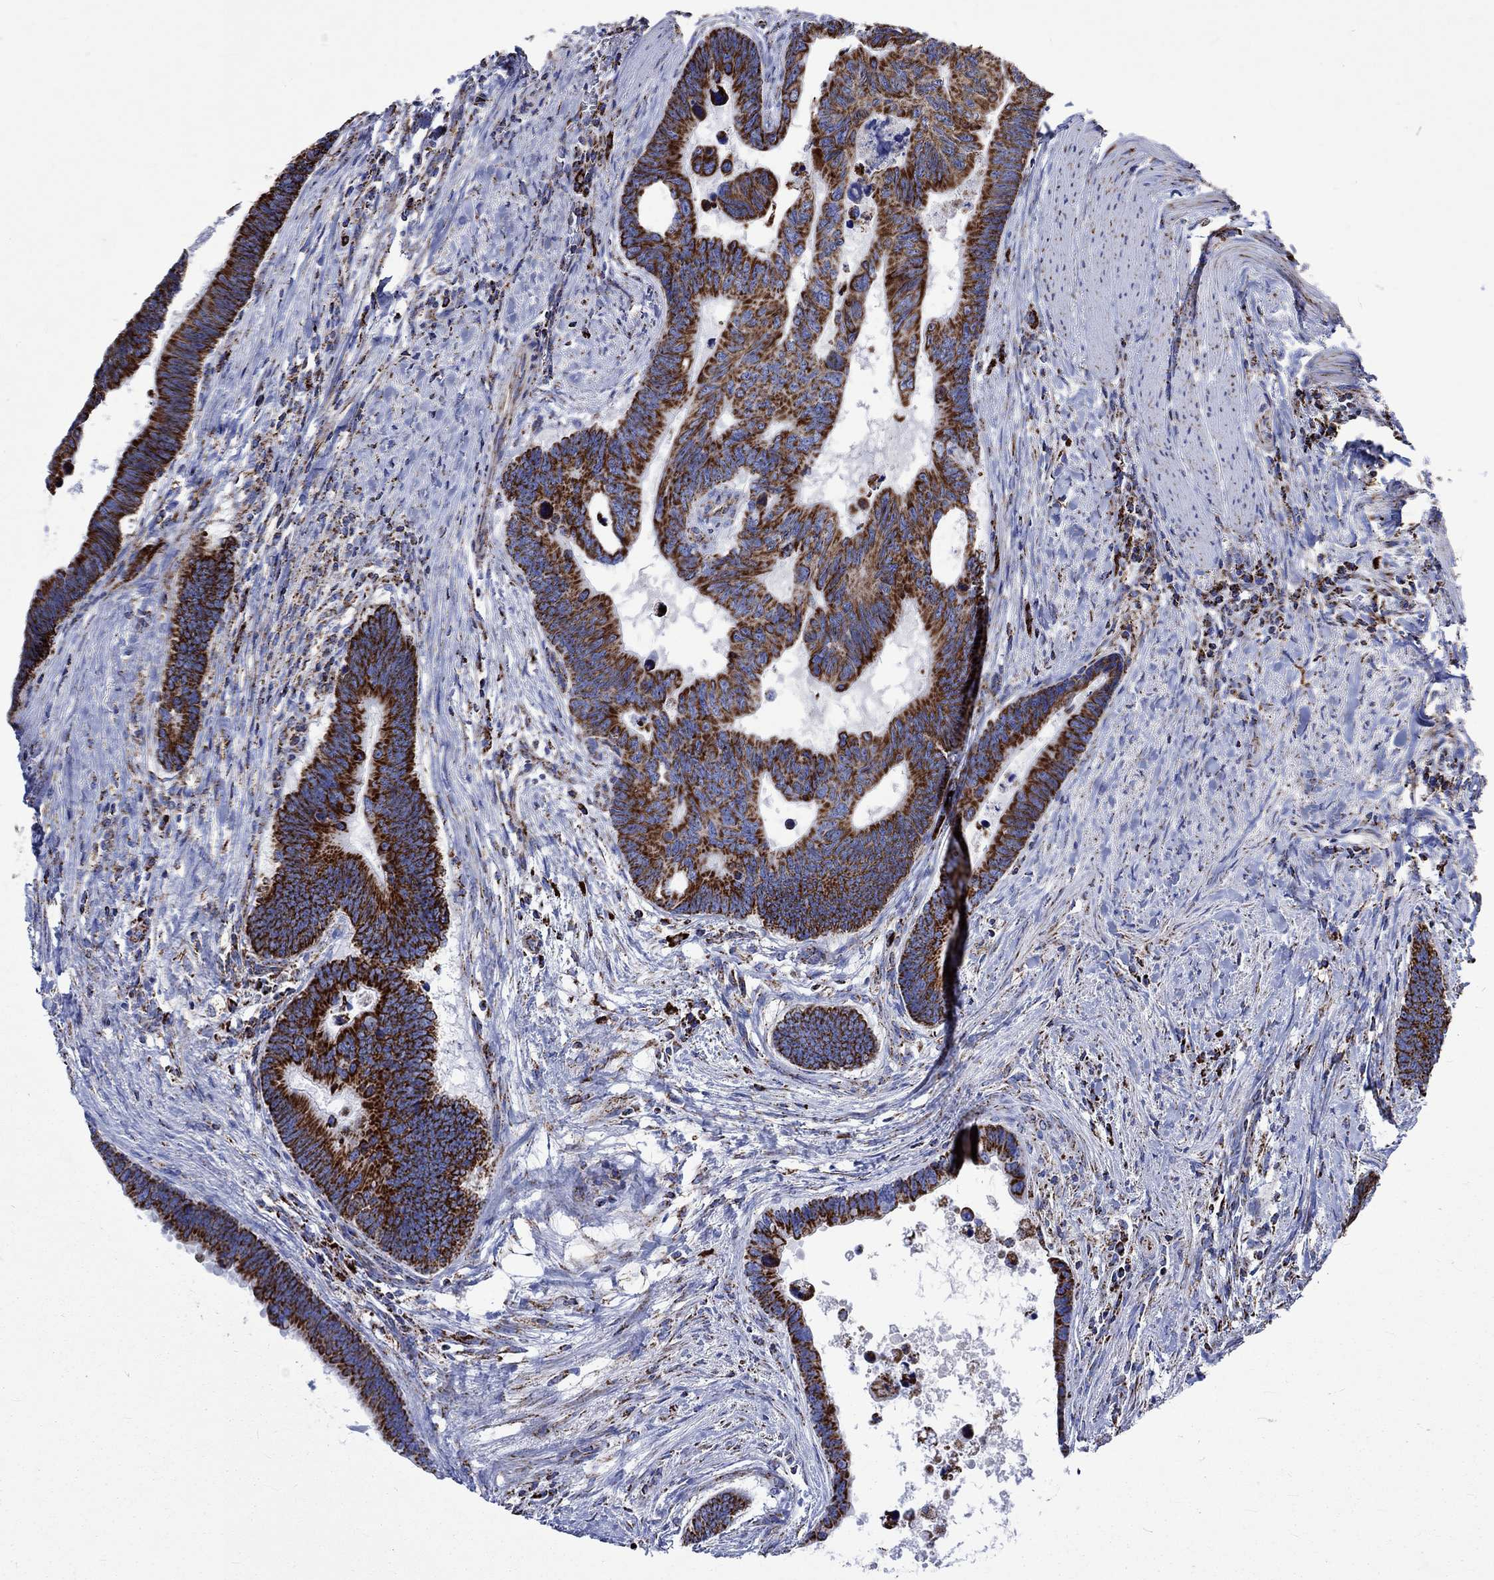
{"staining": {"intensity": "strong", "quantity": ">75%", "location": "cytoplasmic/membranous"}, "tissue": "colorectal cancer", "cell_type": "Tumor cells", "image_type": "cancer", "snomed": [{"axis": "morphology", "description": "Adenocarcinoma, NOS"}, {"axis": "topography", "description": "Colon"}], "caption": "Strong cytoplasmic/membranous positivity for a protein is seen in about >75% of tumor cells of colorectal adenocarcinoma using IHC.", "gene": "RCE1", "patient": {"sex": "female", "age": 77}}